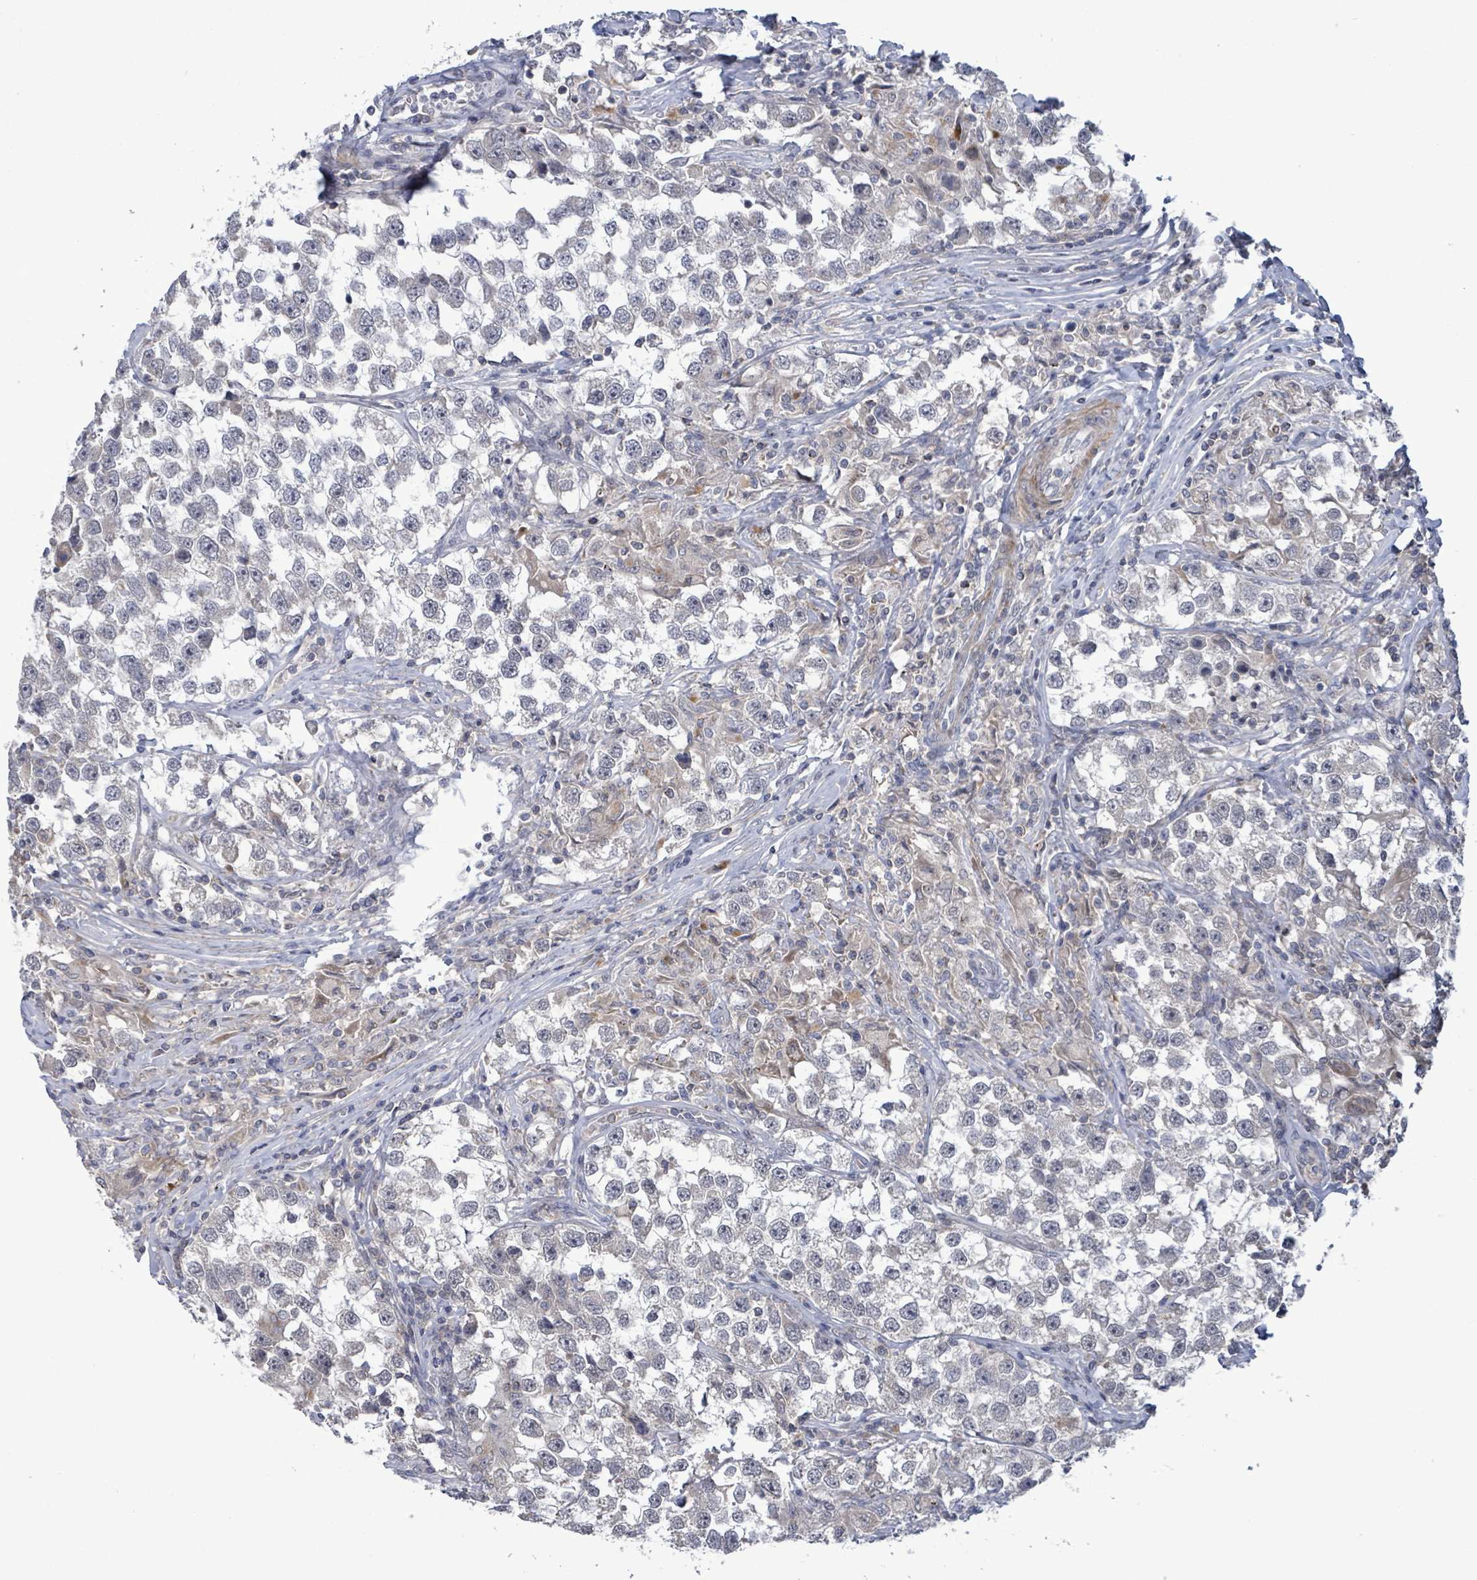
{"staining": {"intensity": "negative", "quantity": "none", "location": "none"}, "tissue": "testis cancer", "cell_type": "Tumor cells", "image_type": "cancer", "snomed": [{"axis": "morphology", "description": "Seminoma, NOS"}, {"axis": "topography", "description": "Testis"}], "caption": "IHC photomicrograph of human testis cancer (seminoma) stained for a protein (brown), which displays no staining in tumor cells. (DAB (3,3'-diaminobenzidine) immunohistochemistry (IHC), high magnification).", "gene": "AMMECR1", "patient": {"sex": "male", "age": 46}}